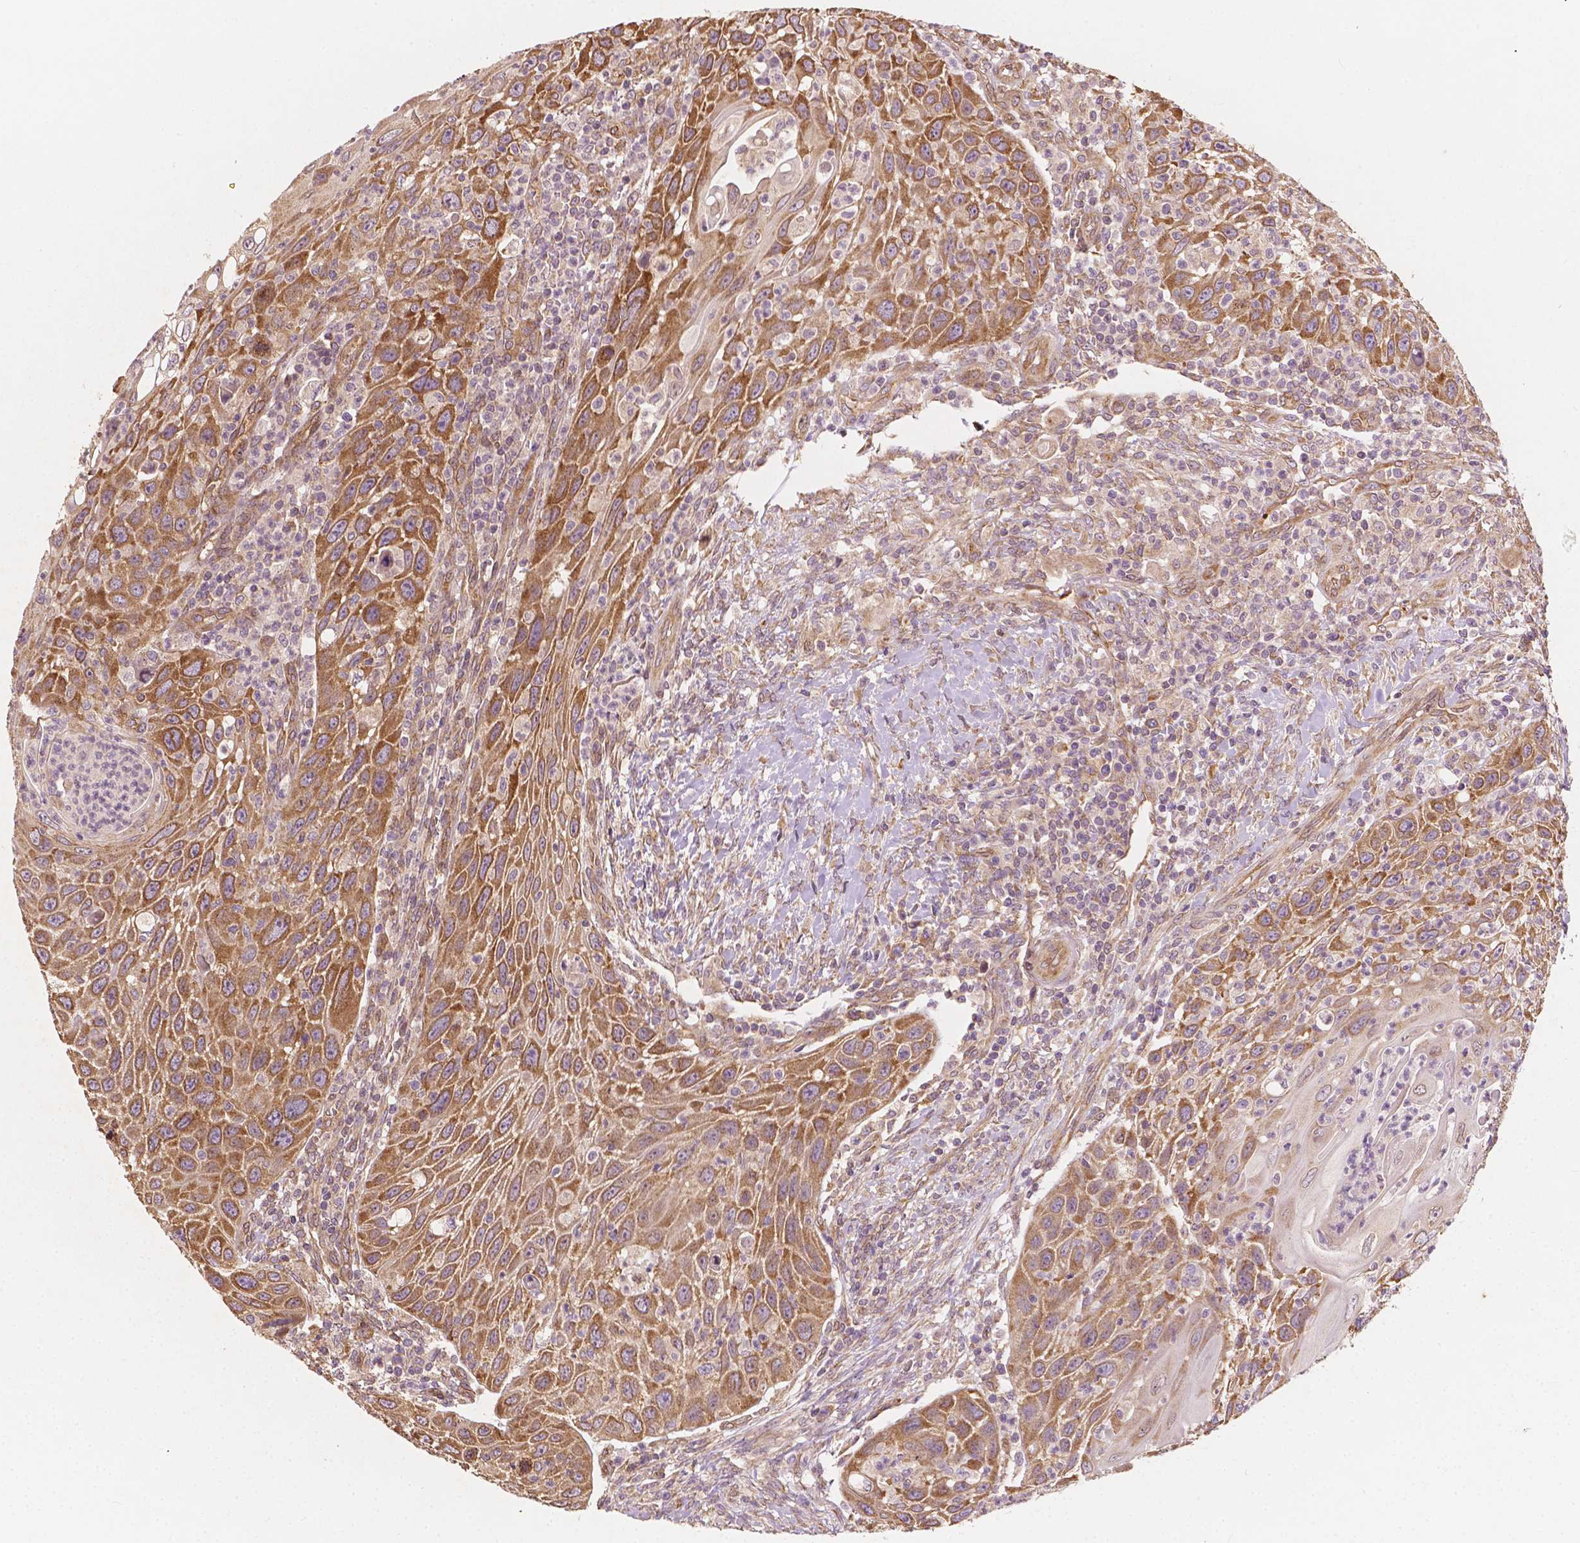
{"staining": {"intensity": "moderate", "quantity": ">75%", "location": "cytoplasmic/membranous"}, "tissue": "head and neck cancer", "cell_type": "Tumor cells", "image_type": "cancer", "snomed": [{"axis": "morphology", "description": "Squamous cell carcinoma, NOS"}, {"axis": "topography", "description": "Head-Neck"}], "caption": "The micrograph shows staining of head and neck squamous cell carcinoma, revealing moderate cytoplasmic/membranous protein positivity (brown color) within tumor cells.", "gene": "G3BP1", "patient": {"sex": "male", "age": 69}}